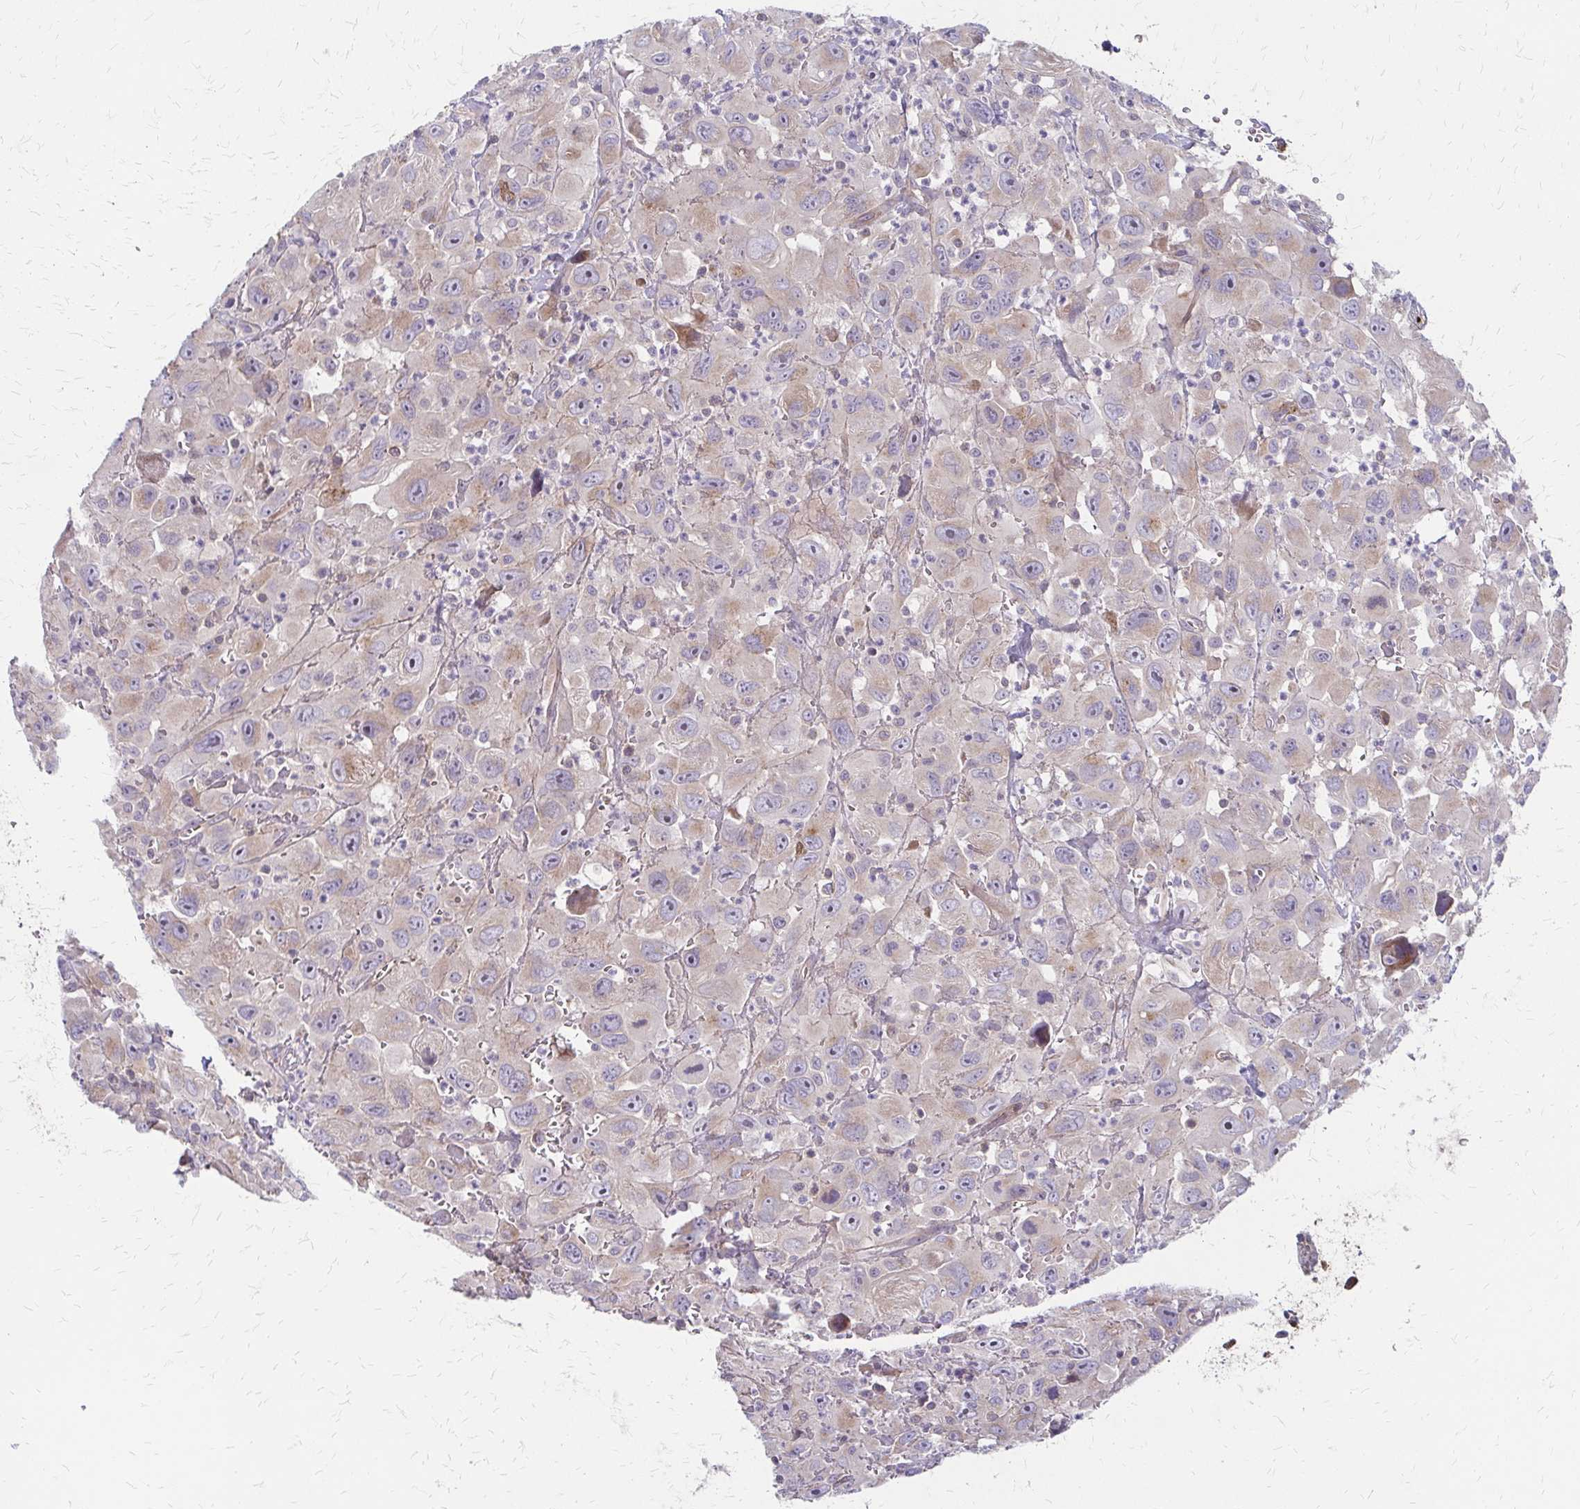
{"staining": {"intensity": "weak", "quantity": "25%-75%", "location": "cytoplasmic/membranous"}, "tissue": "head and neck cancer", "cell_type": "Tumor cells", "image_type": "cancer", "snomed": [{"axis": "morphology", "description": "Squamous cell carcinoma, NOS"}, {"axis": "morphology", "description": "Squamous cell carcinoma, metastatic, NOS"}, {"axis": "topography", "description": "Oral tissue"}, {"axis": "topography", "description": "Head-Neck"}], "caption": "This histopathology image shows immunohistochemistry staining of metastatic squamous cell carcinoma (head and neck), with low weak cytoplasmic/membranous expression in about 25%-75% of tumor cells.", "gene": "ZNF383", "patient": {"sex": "female", "age": 85}}